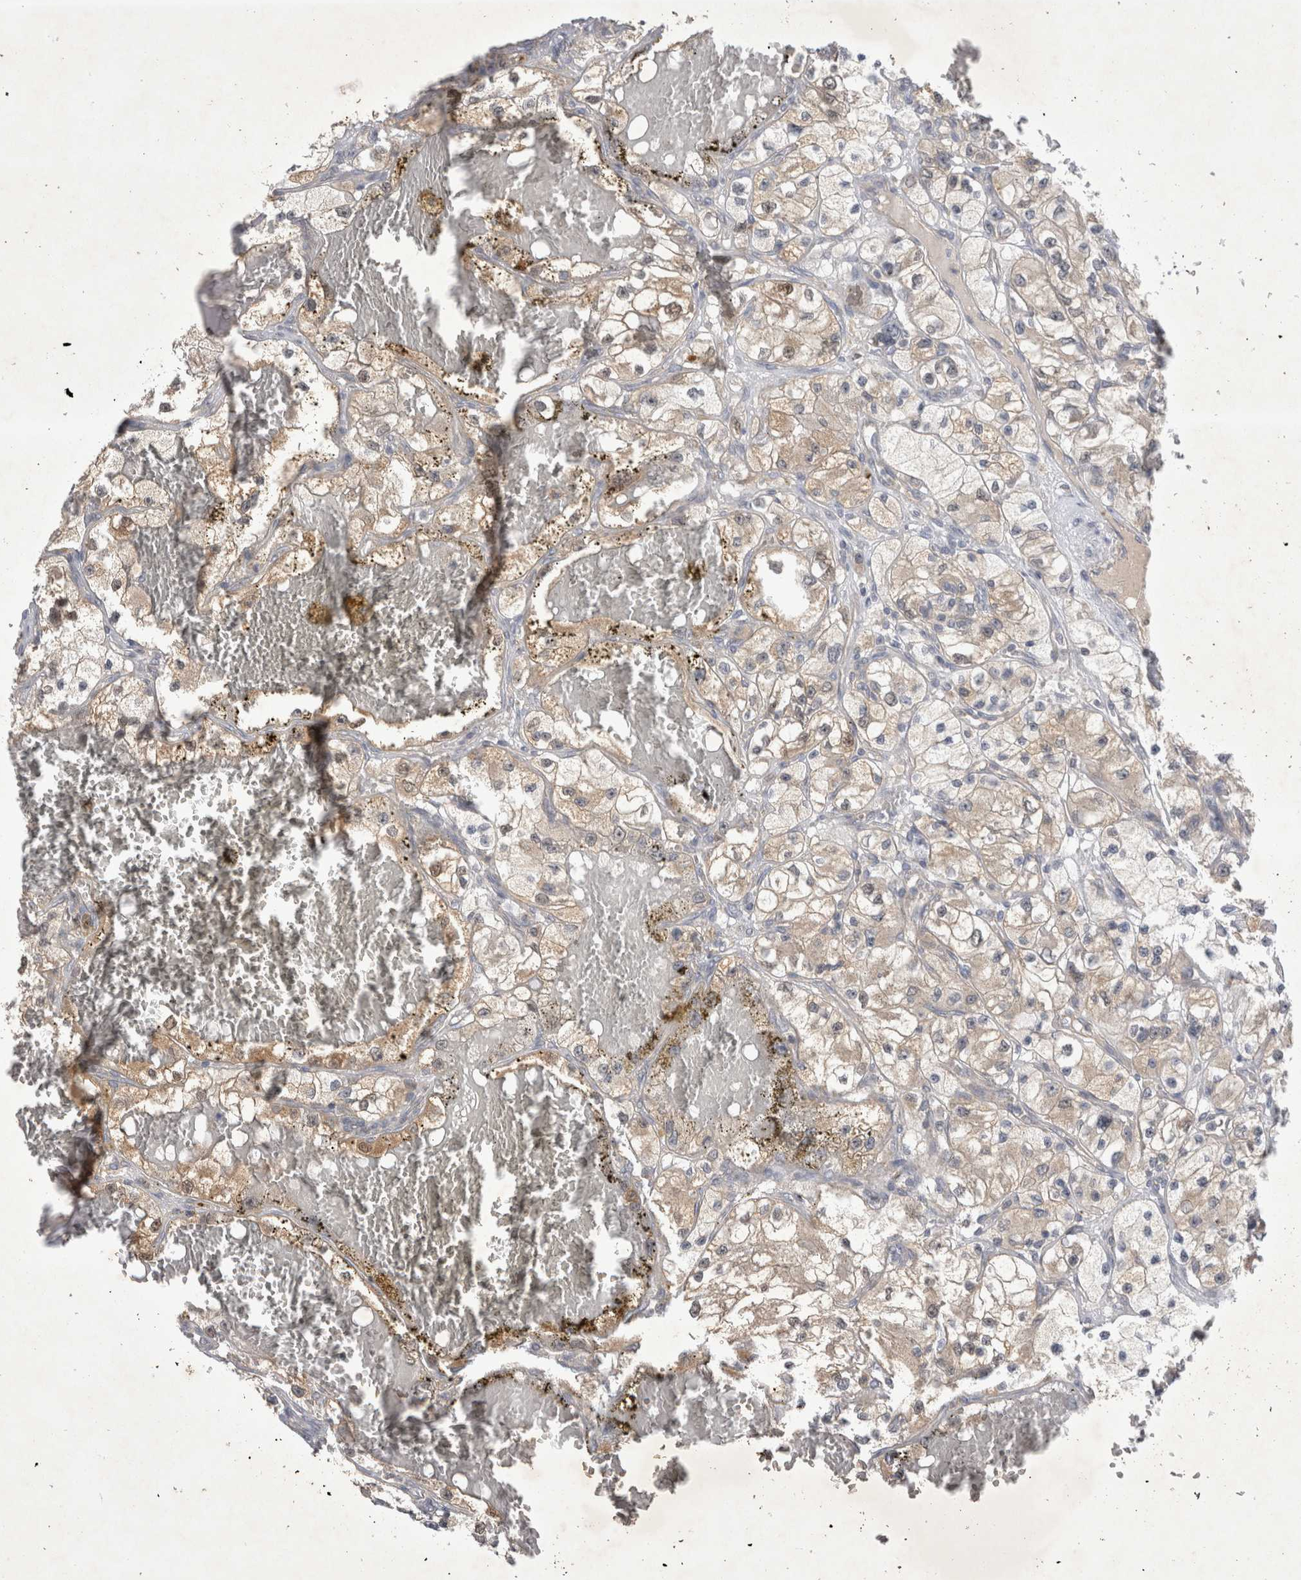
{"staining": {"intensity": "weak", "quantity": ">75%", "location": "cytoplasmic/membranous"}, "tissue": "renal cancer", "cell_type": "Tumor cells", "image_type": "cancer", "snomed": [{"axis": "morphology", "description": "Adenocarcinoma, NOS"}, {"axis": "topography", "description": "Kidney"}], "caption": "Weak cytoplasmic/membranous protein expression is present in approximately >75% of tumor cells in adenocarcinoma (renal).", "gene": "SRD5A3", "patient": {"sex": "female", "age": 57}}